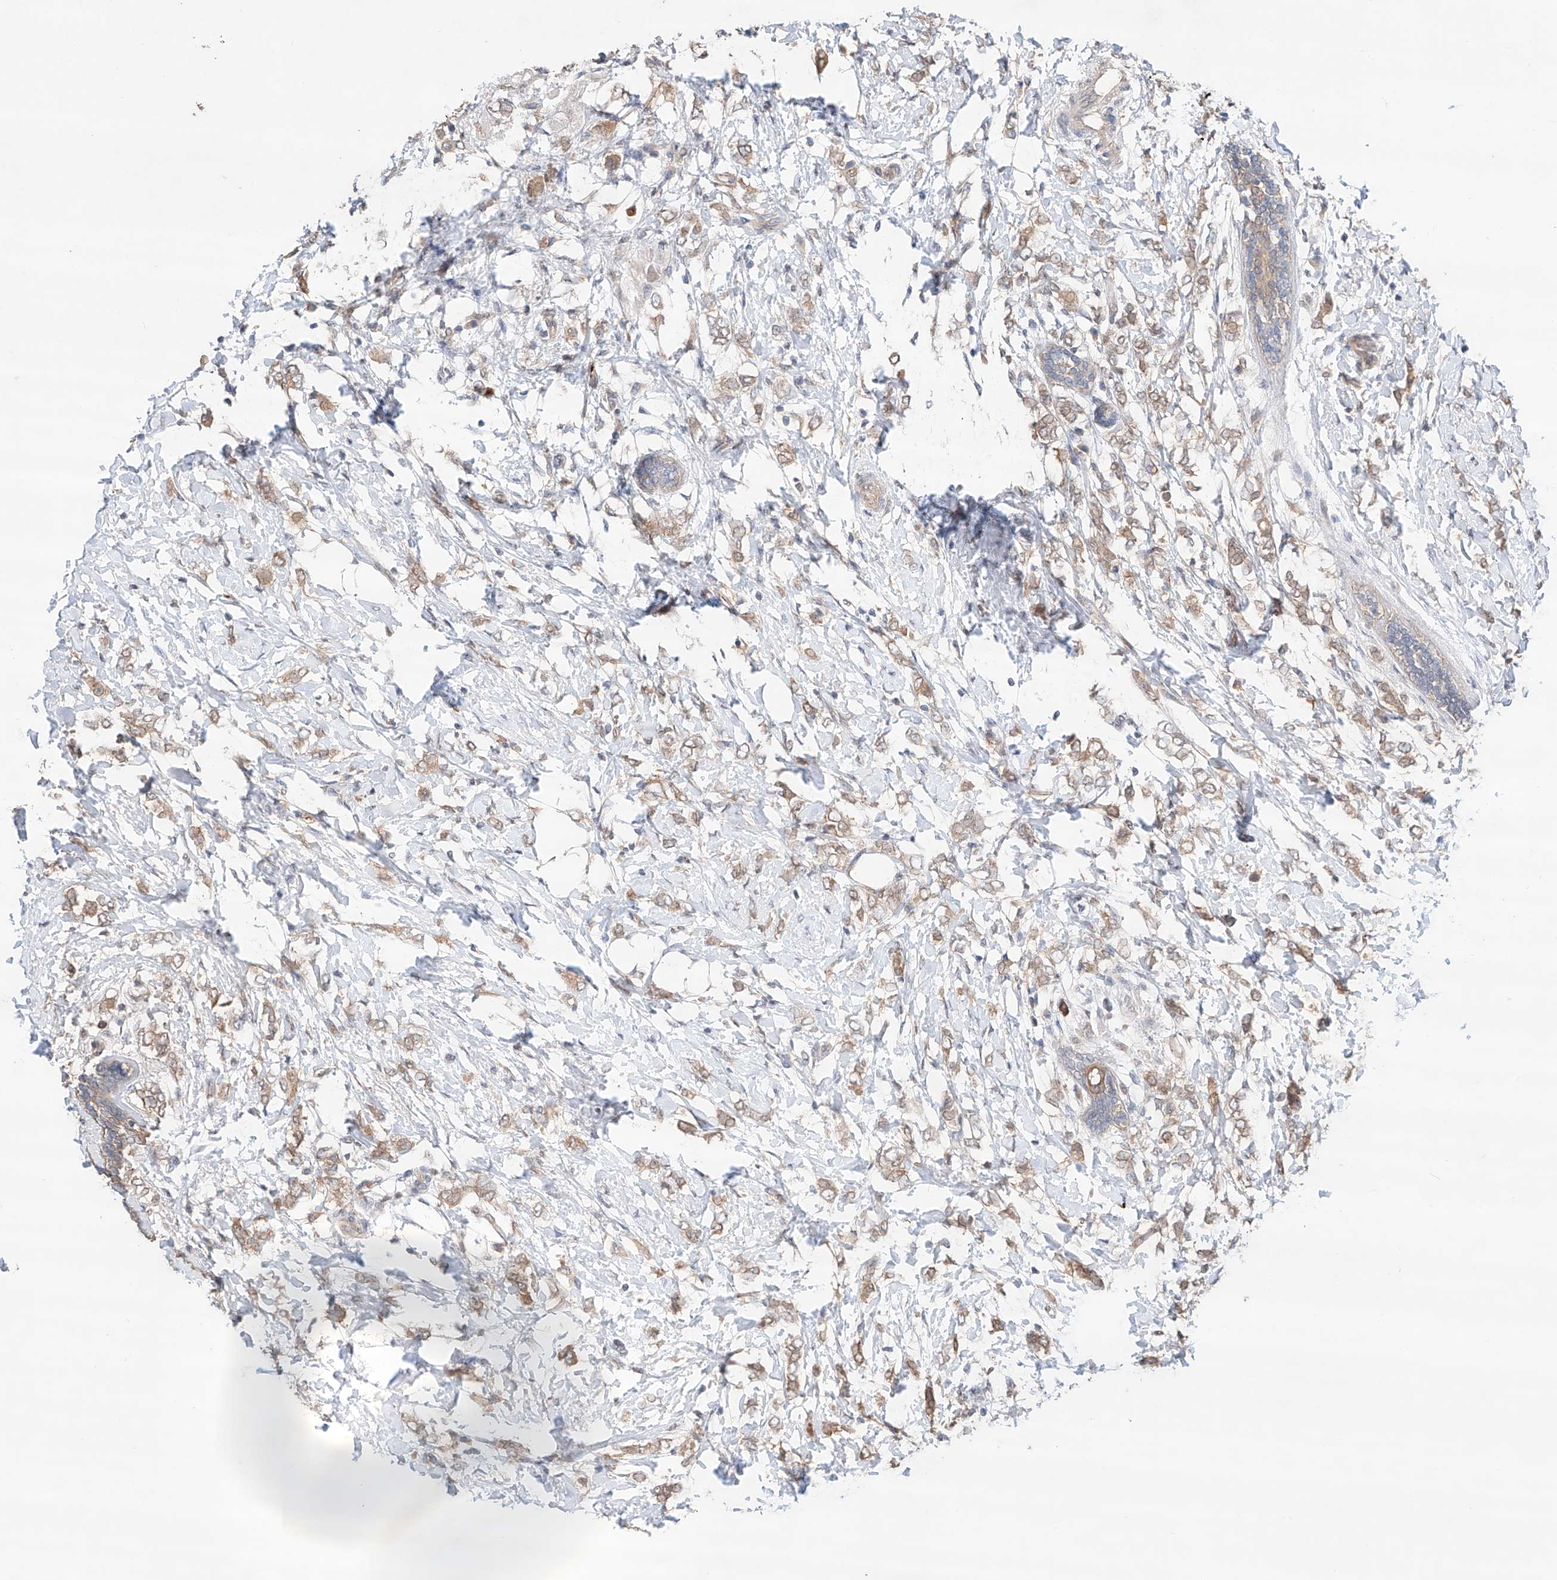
{"staining": {"intensity": "weak", "quantity": ">75%", "location": "cytoplasmic/membranous"}, "tissue": "breast cancer", "cell_type": "Tumor cells", "image_type": "cancer", "snomed": [{"axis": "morphology", "description": "Normal tissue, NOS"}, {"axis": "morphology", "description": "Lobular carcinoma"}, {"axis": "topography", "description": "Breast"}], "caption": "Tumor cells exhibit weak cytoplasmic/membranous expression in approximately >75% of cells in breast cancer. (IHC, brightfield microscopy, high magnification).", "gene": "ZFHX2", "patient": {"sex": "female", "age": 47}}